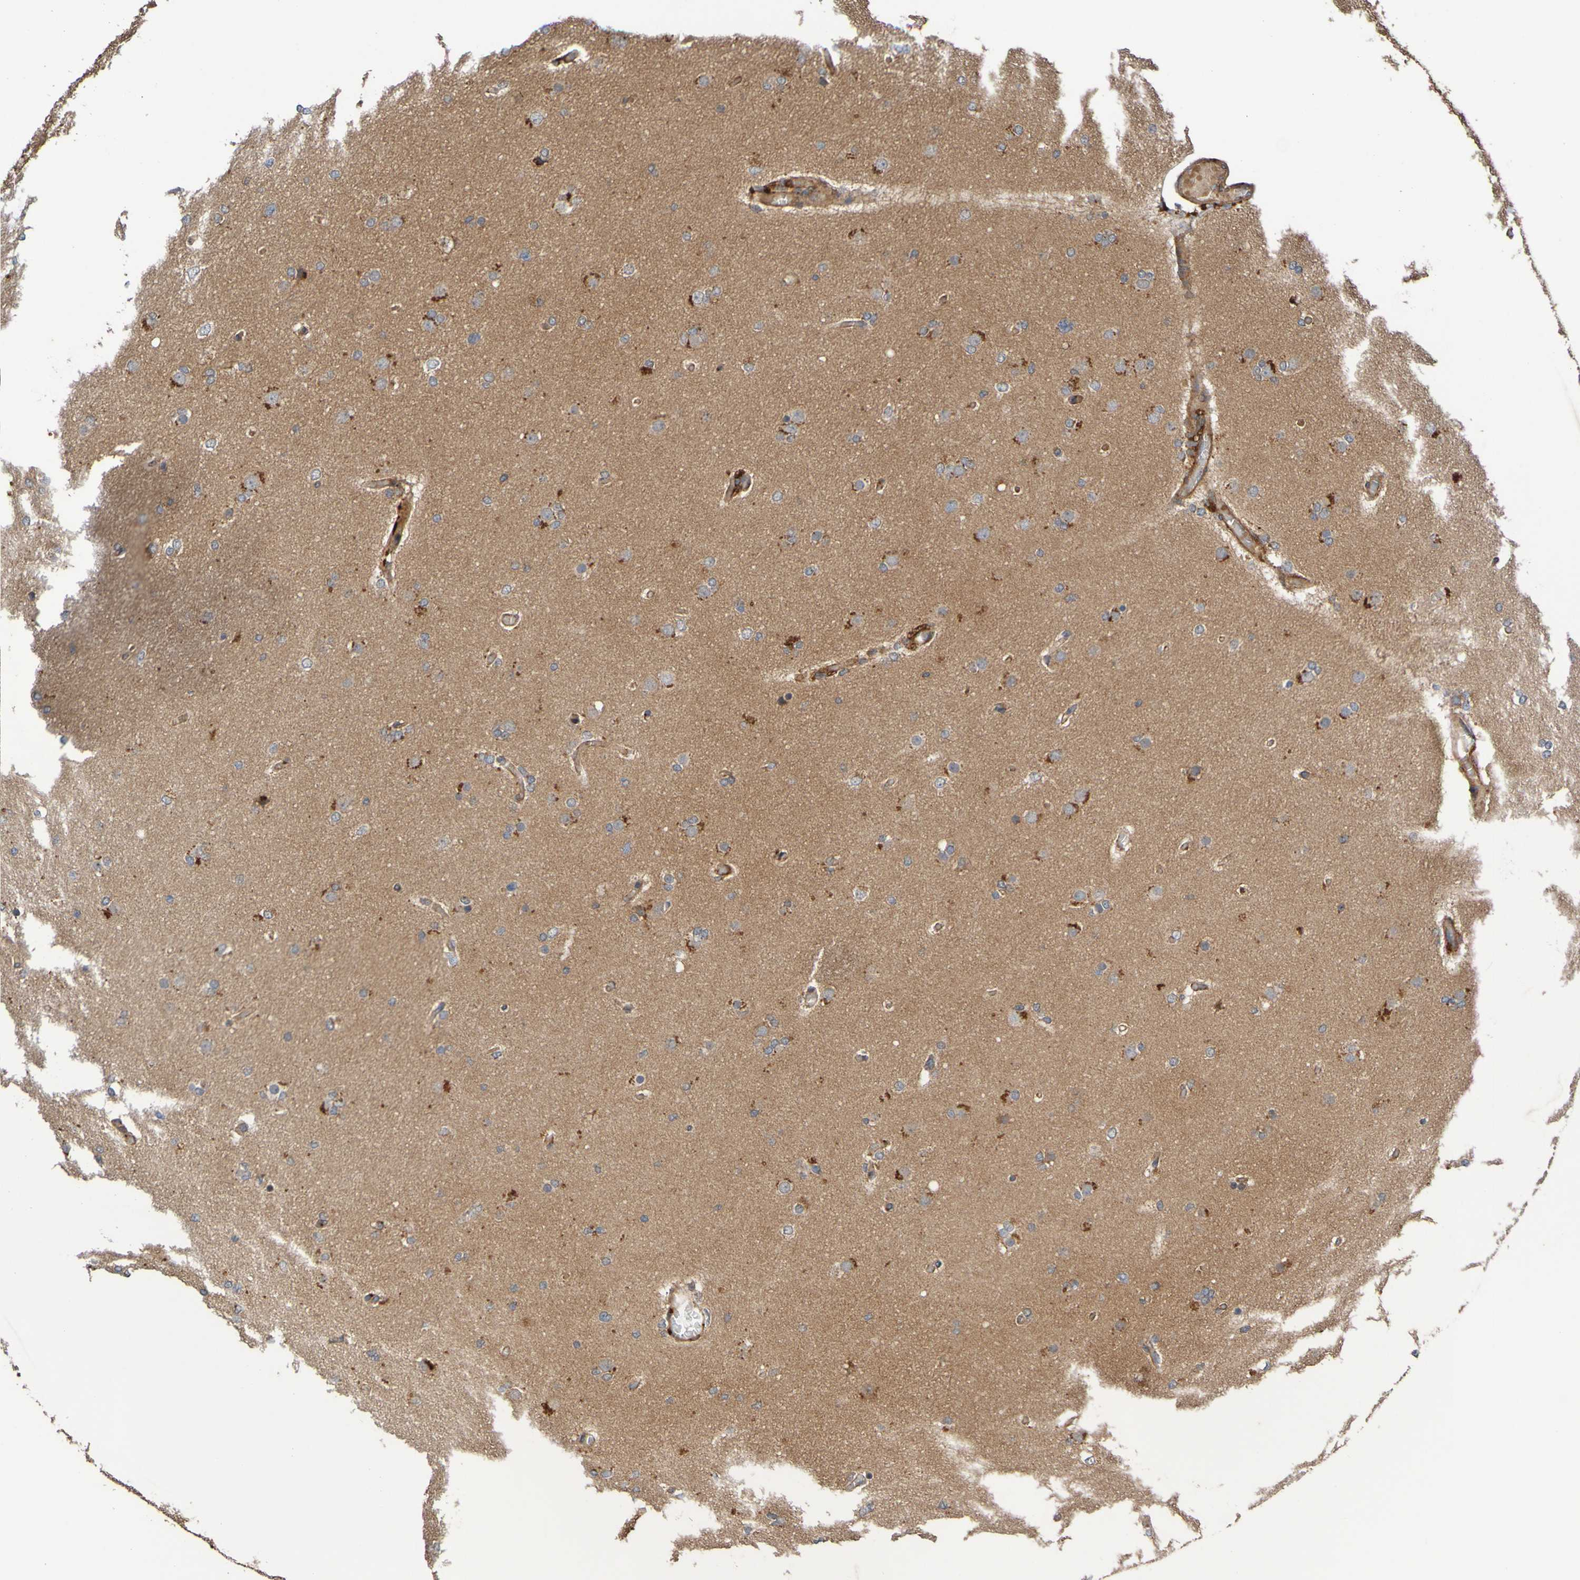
{"staining": {"intensity": "moderate", "quantity": "25%-75%", "location": "cytoplasmic/membranous"}, "tissue": "glioma", "cell_type": "Tumor cells", "image_type": "cancer", "snomed": [{"axis": "morphology", "description": "Glioma, malignant, High grade"}, {"axis": "topography", "description": "Cerebral cortex"}], "caption": "Immunohistochemical staining of human high-grade glioma (malignant) demonstrates medium levels of moderate cytoplasmic/membranous staining in approximately 25%-75% of tumor cells. The protein is shown in brown color, while the nuclei are stained blue.", "gene": "UCN", "patient": {"sex": "female", "age": 36}}